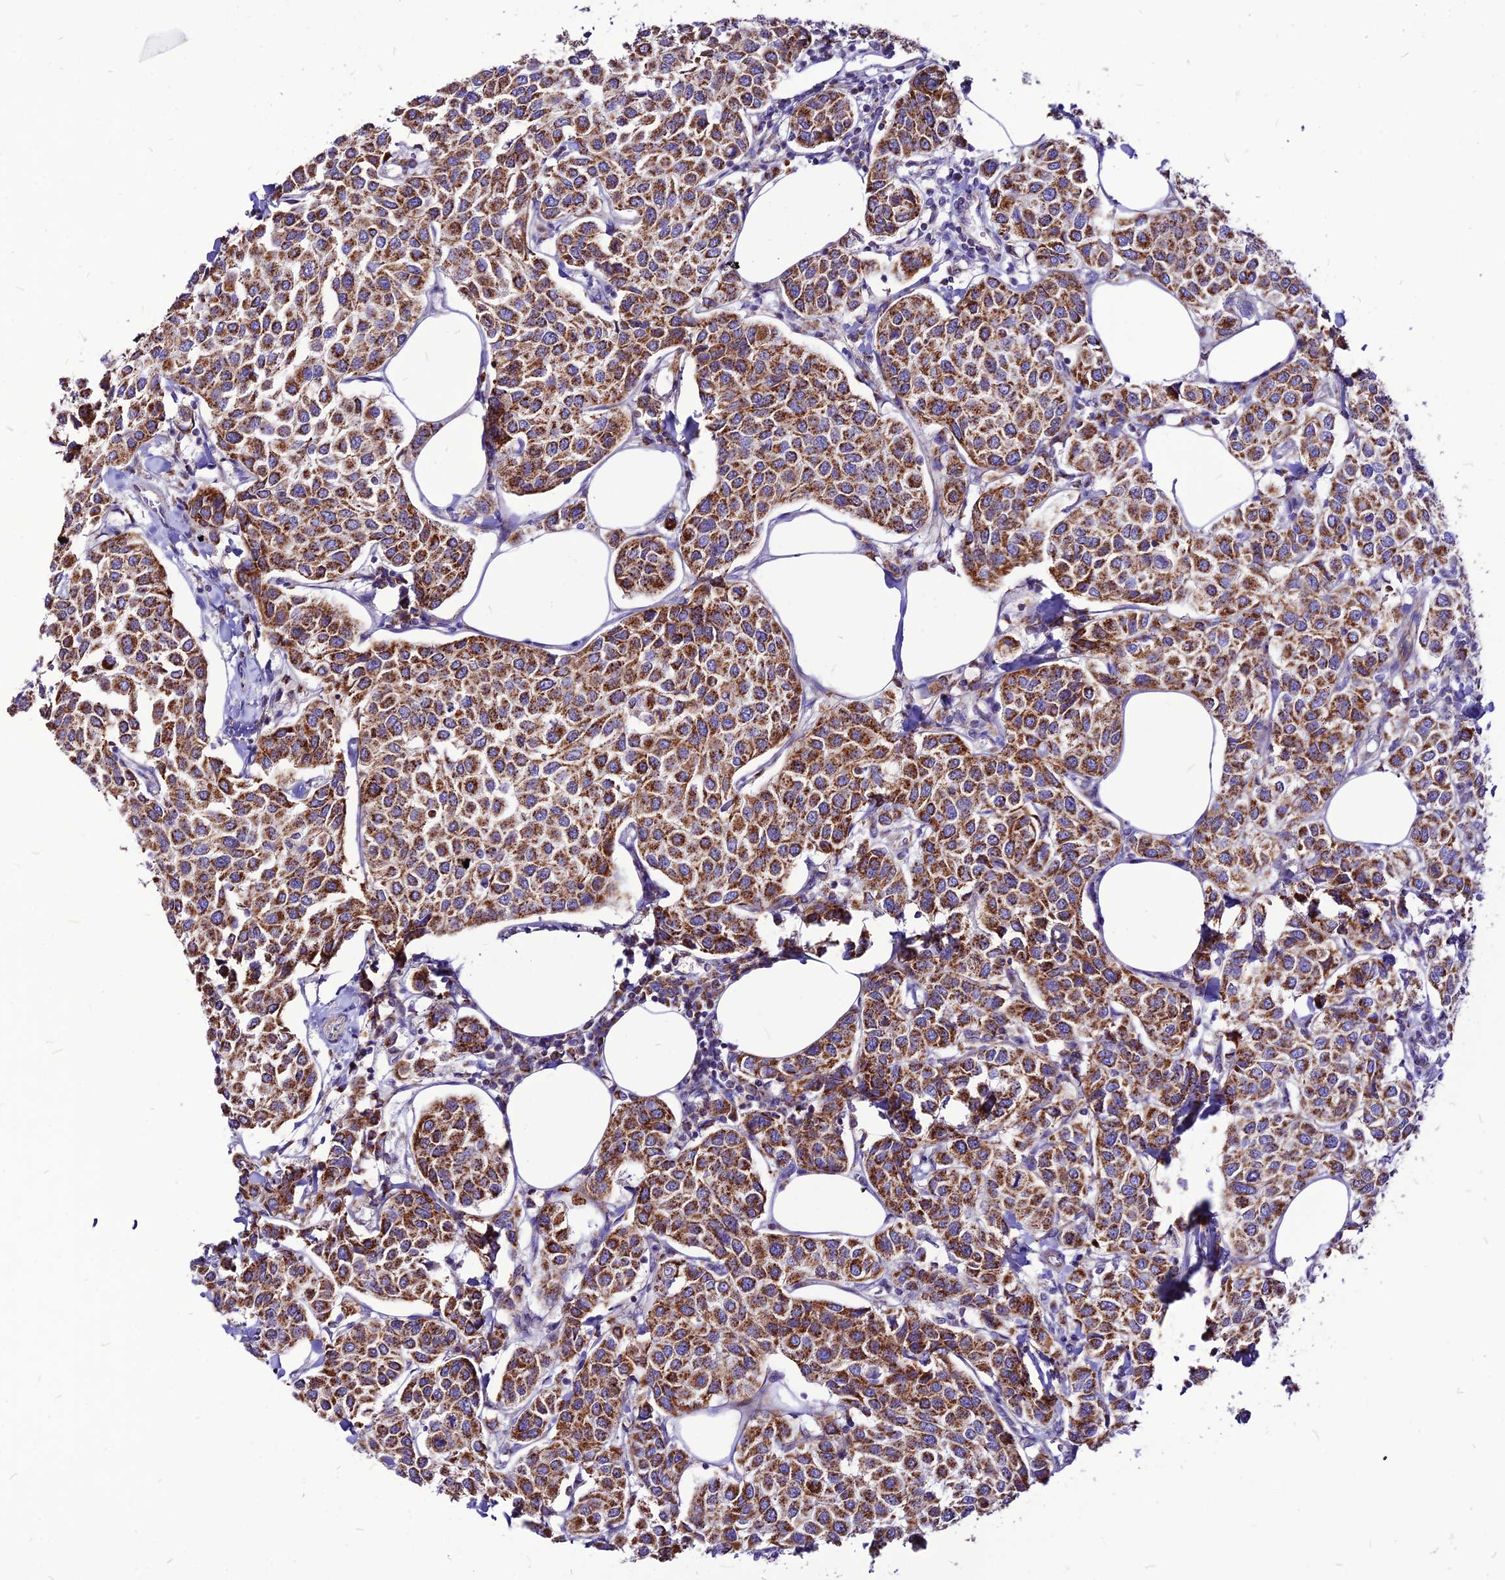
{"staining": {"intensity": "moderate", "quantity": ">75%", "location": "cytoplasmic/membranous"}, "tissue": "breast cancer", "cell_type": "Tumor cells", "image_type": "cancer", "snomed": [{"axis": "morphology", "description": "Duct carcinoma"}, {"axis": "topography", "description": "Breast"}], "caption": "Approximately >75% of tumor cells in breast cancer (intraductal carcinoma) show moderate cytoplasmic/membranous protein positivity as visualized by brown immunohistochemical staining.", "gene": "ECI1", "patient": {"sex": "female", "age": 55}}